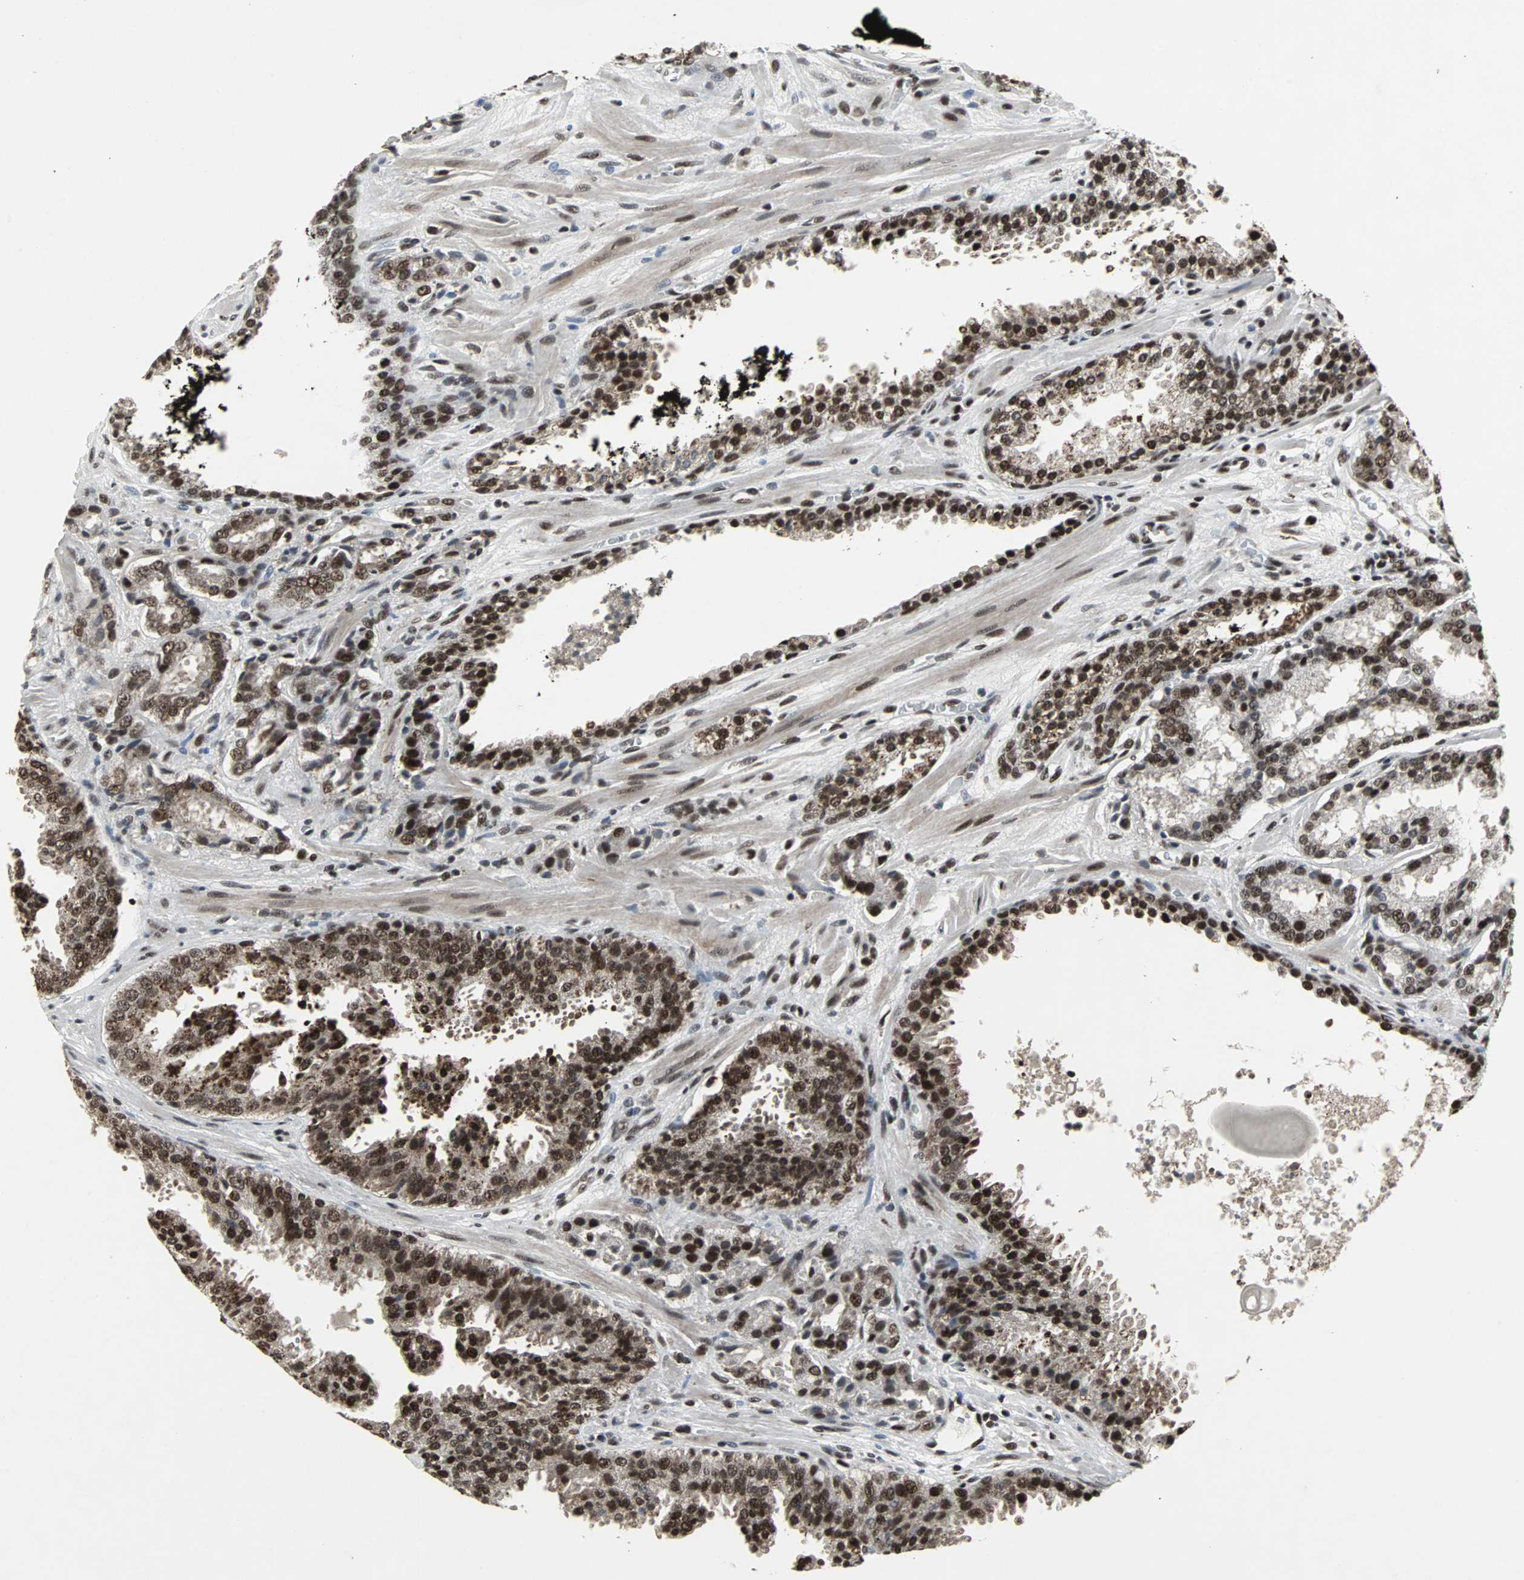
{"staining": {"intensity": "strong", "quantity": ">75%", "location": "nuclear"}, "tissue": "prostate cancer", "cell_type": "Tumor cells", "image_type": "cancer", "snomed": [{"axis": "morphology", "description": "Adenocarcinoma, High grade"}, {"axis": "topography", "description": "Prostate"}], "caption": "IHC of prostate cancer exhibits high levels of strong nuclear expression in approximately >75% of tumor cells.", "gene": "PNKP", "patient": {"sex": "male", "age": 58}}